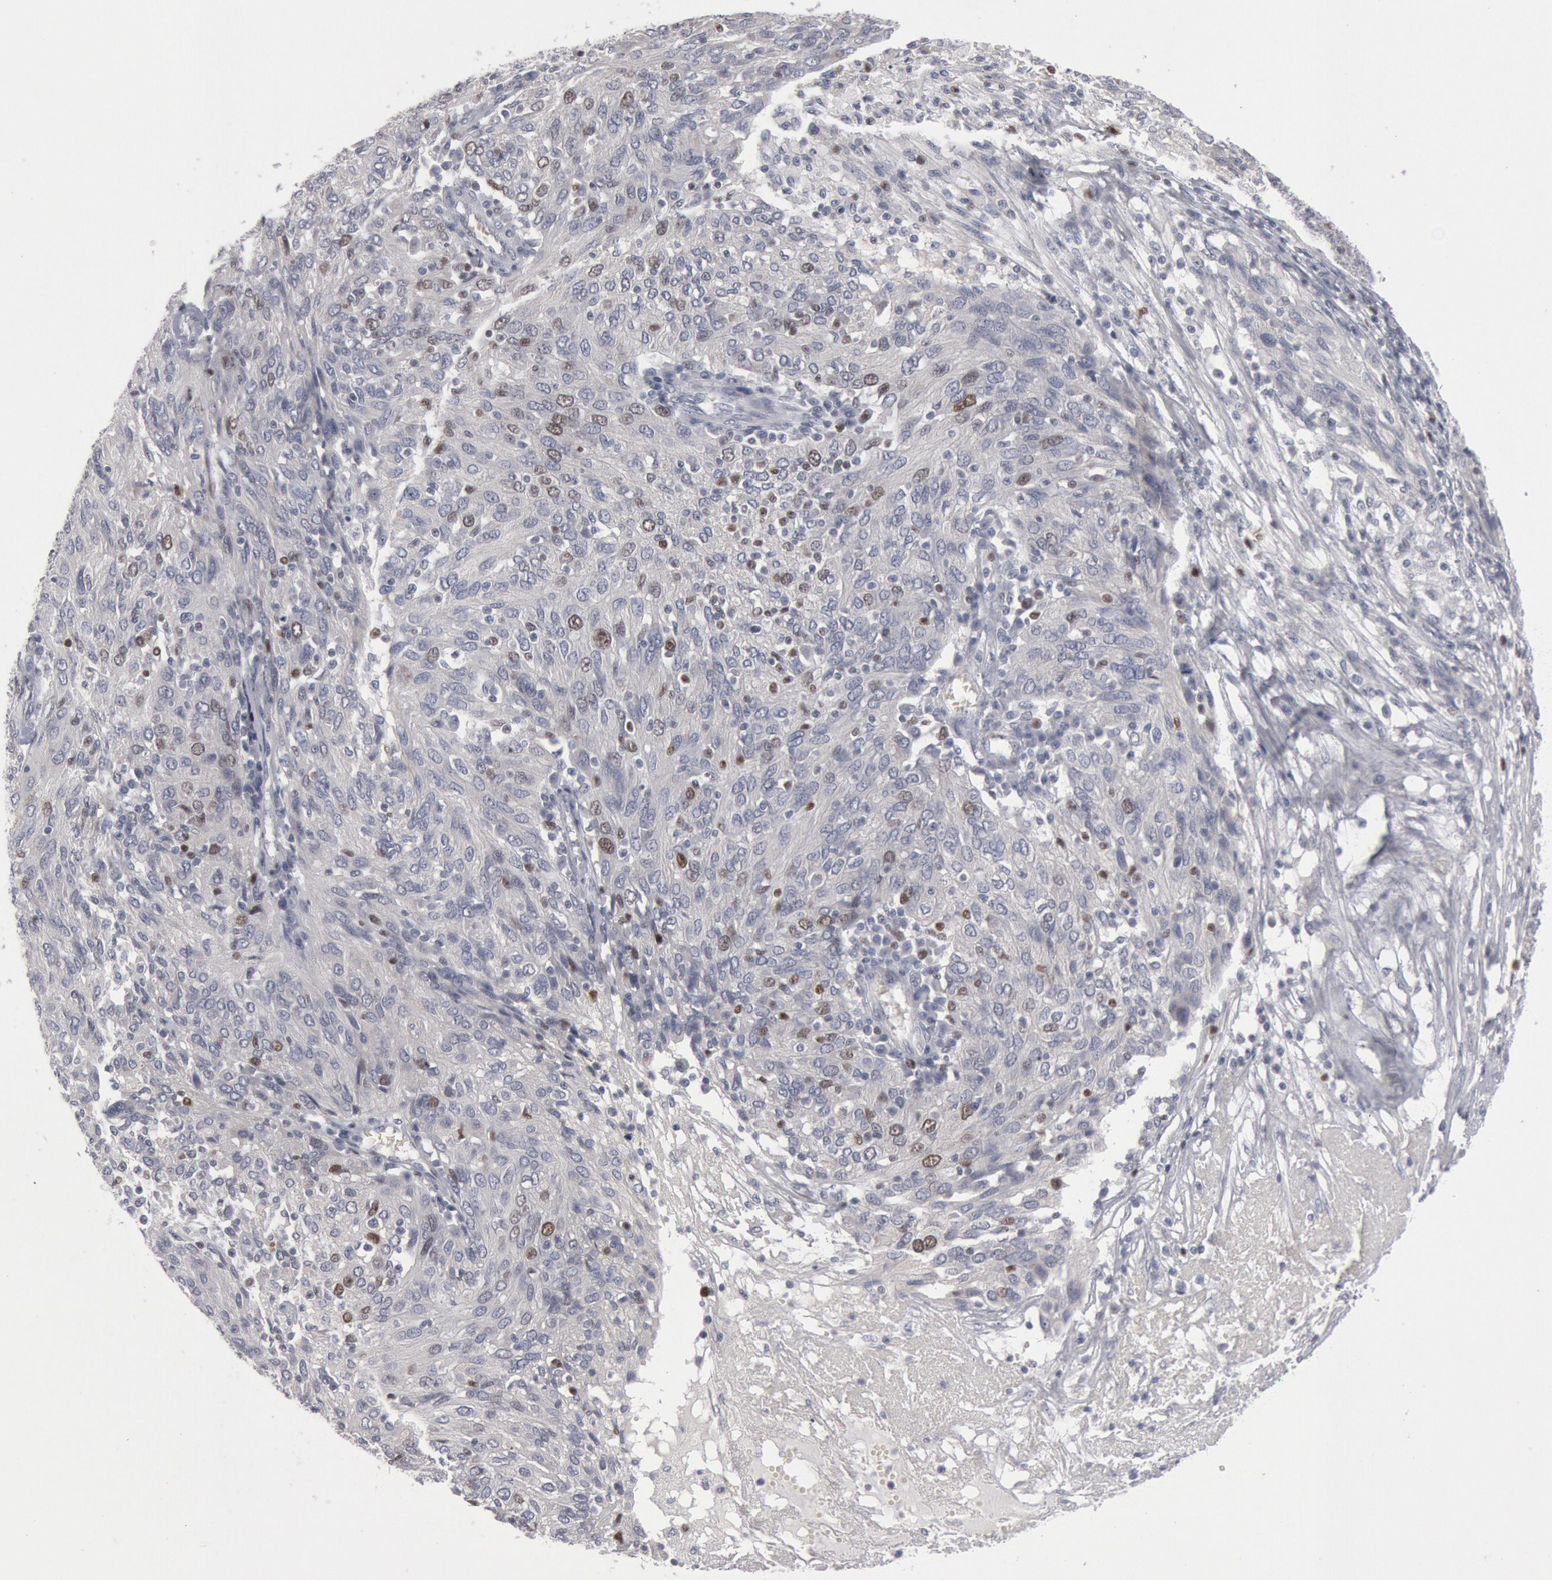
{"staining": {"intensity": "weak", "quantity": "25%-75%", "location": "nuclear"}, "tissue": "ovarian cancer", "cell_type": "Tumor cells", "image_type": "cancer", "snomed": [{"axis": "morphology", "description": "Carcinoma, endometroid"}, {"axis": "topography", "description": "Ovary"}], "caption": "This is an image of immunohistochemistry (IHC) staining of ovarian endometroid carcinoma, which shows weak expression in the nuclear of tumor cells.", "gene": "WDHD1", "patient": {"sex": "female", "age": 50}}